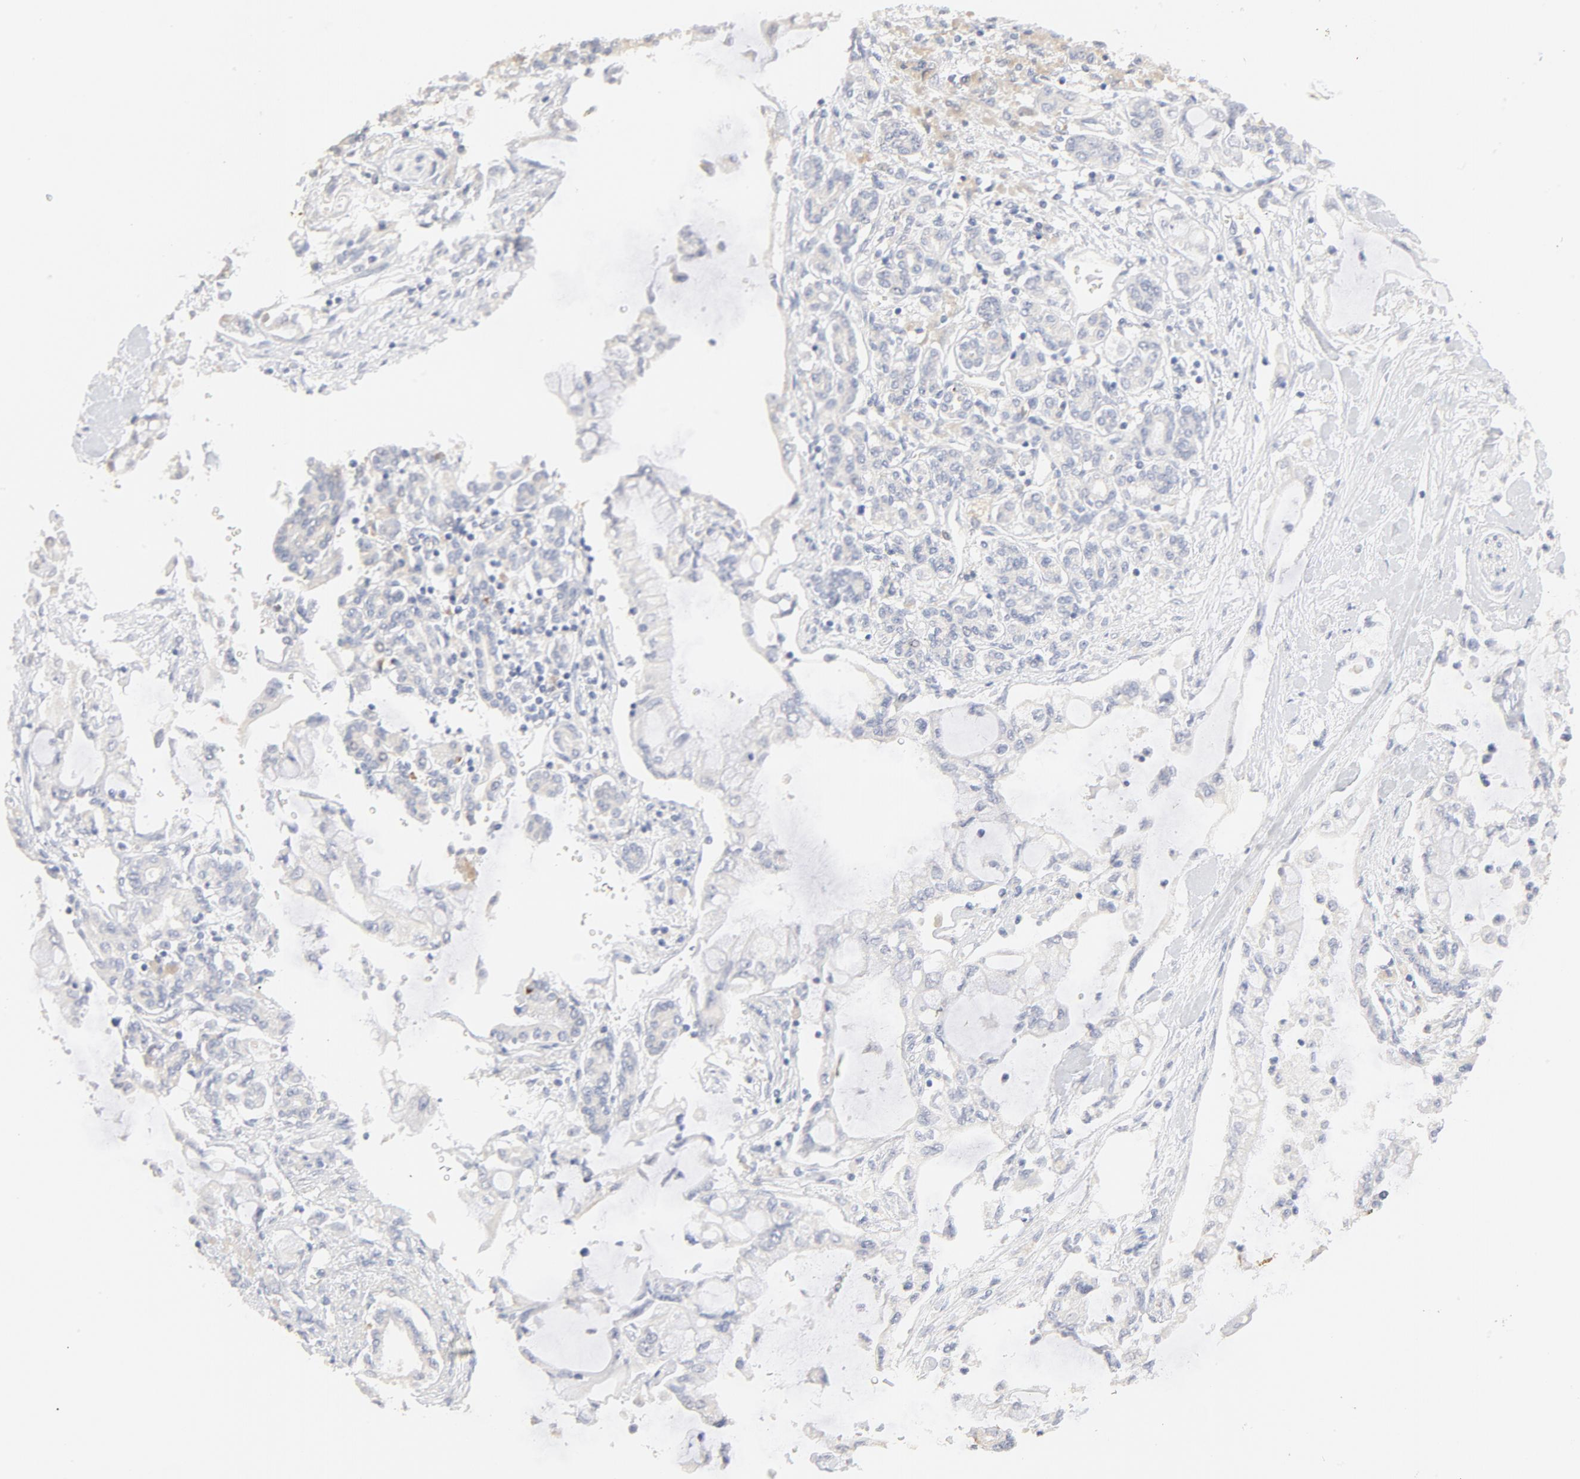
{"staining": {"intensity": "negative", "quantity": "none", "location": "none"}, "tissue": "pancreatic cancer", "cell_type": "Tumor cells", "image_type": "cancer", "snomed": [{"axis": "morphology", "description": "Adenocarcinoma, NOS"}, {"axis": "topography", "description": "Pancreas"}], "caption": "The photomicrograph exhibits no significant expression in tumor cells of pancreatic adenocarcinoma.", "gene": "FCGBP", "patient": {"sex": "female", "age": 70}}